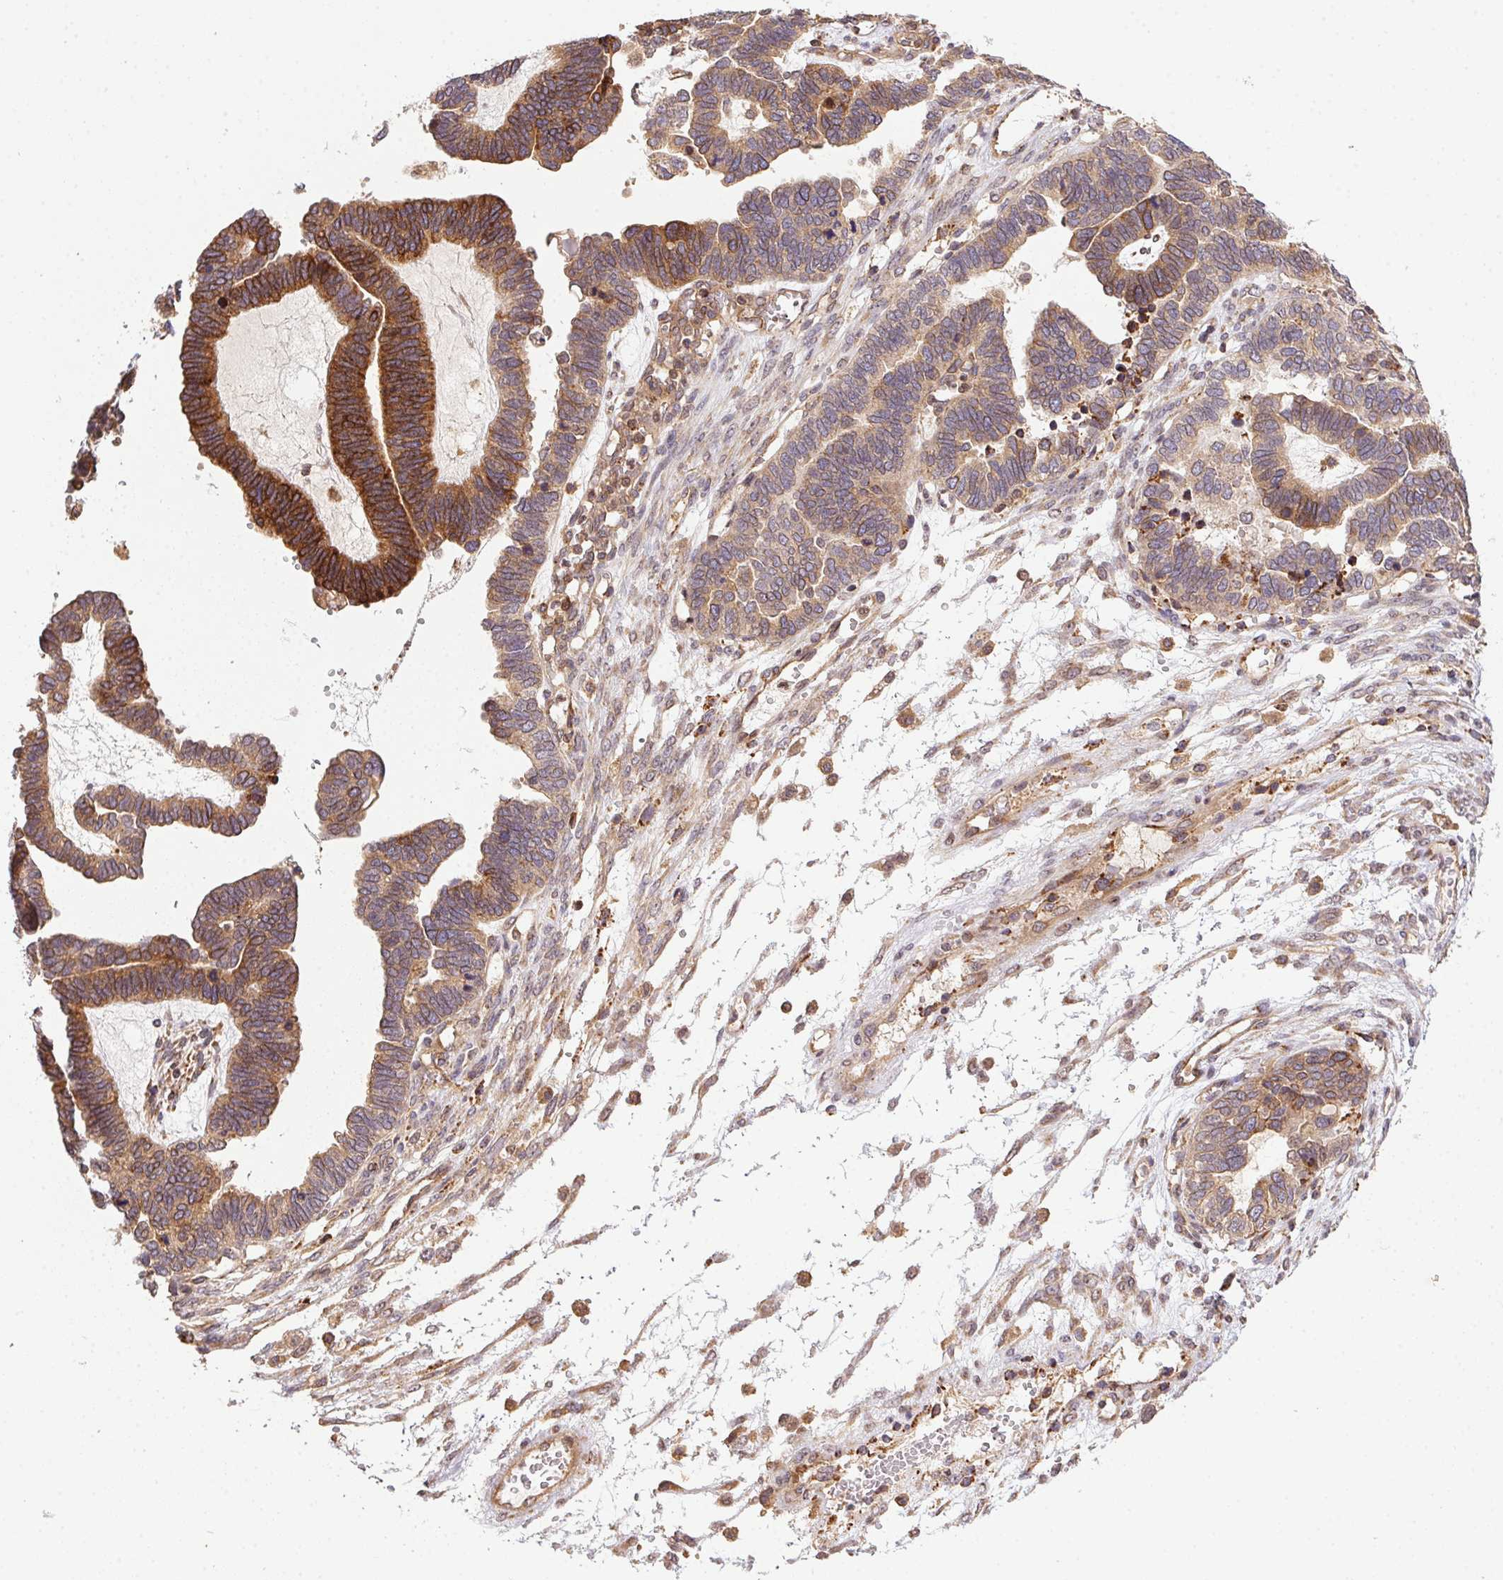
{"staining": {"intensity": "moderate", "quantity": ">75%", "location": "cytoplasmic/membranous"}, "tissue": "colorectal cancer", "cell_type": "Tumor cells", "image_type": "cancer", "snomed": [{"axis": "morphology", "description": "Adenocarcinoma, NOS"}, {"axis": "topography", "description": "Rectum"}], "caption": "A medium amount of moderate cytoplasmic/membranous positivity is identified in about >75% of tumor cells in colorectal cancer (adenocarcinoma) tissue.", "gene": "MEX3D", "patient": {"sex": "female", "age": 62}}